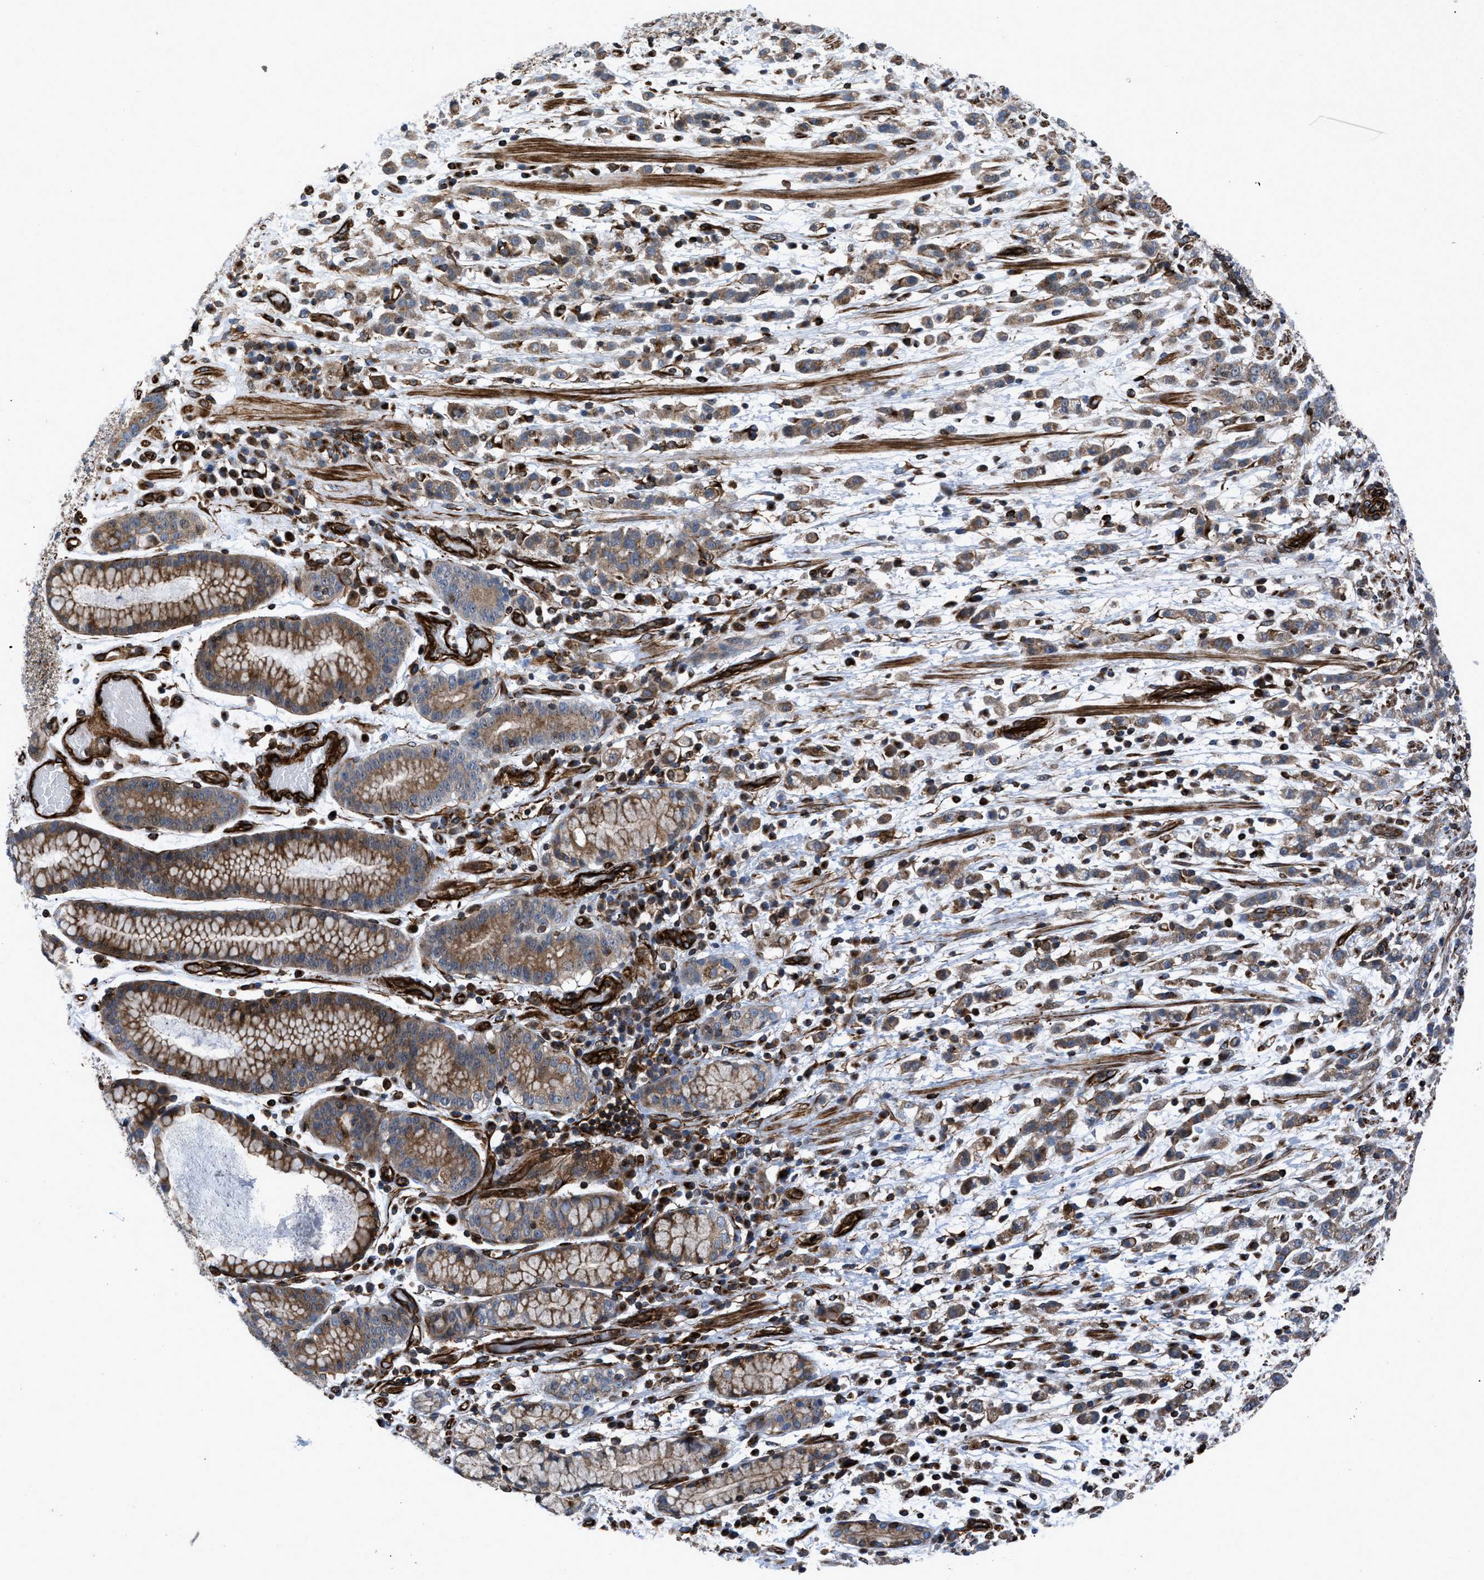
{"staining": {"intensity": "moderate", "quantity": ">75%", "location": "cytoplasmic/membranous"}, "tissue": "stomach cancer", "cell_type": "Tumor cells", "image_type": "cancer", "snomed": [{"axis": "morphology", "description": "Adenocarcinoma, NOS"}, {"axis": "topography", "description": "Stomach, lower"}], "caption": "Stomach adenocarcinoma stained with a brown dye reveals moderate cytoplasmic/membranous positive expression in approximately >75% of tumor cells.", "gene": "PTPRE", "patient": {"sex": "male", "age": 88}}